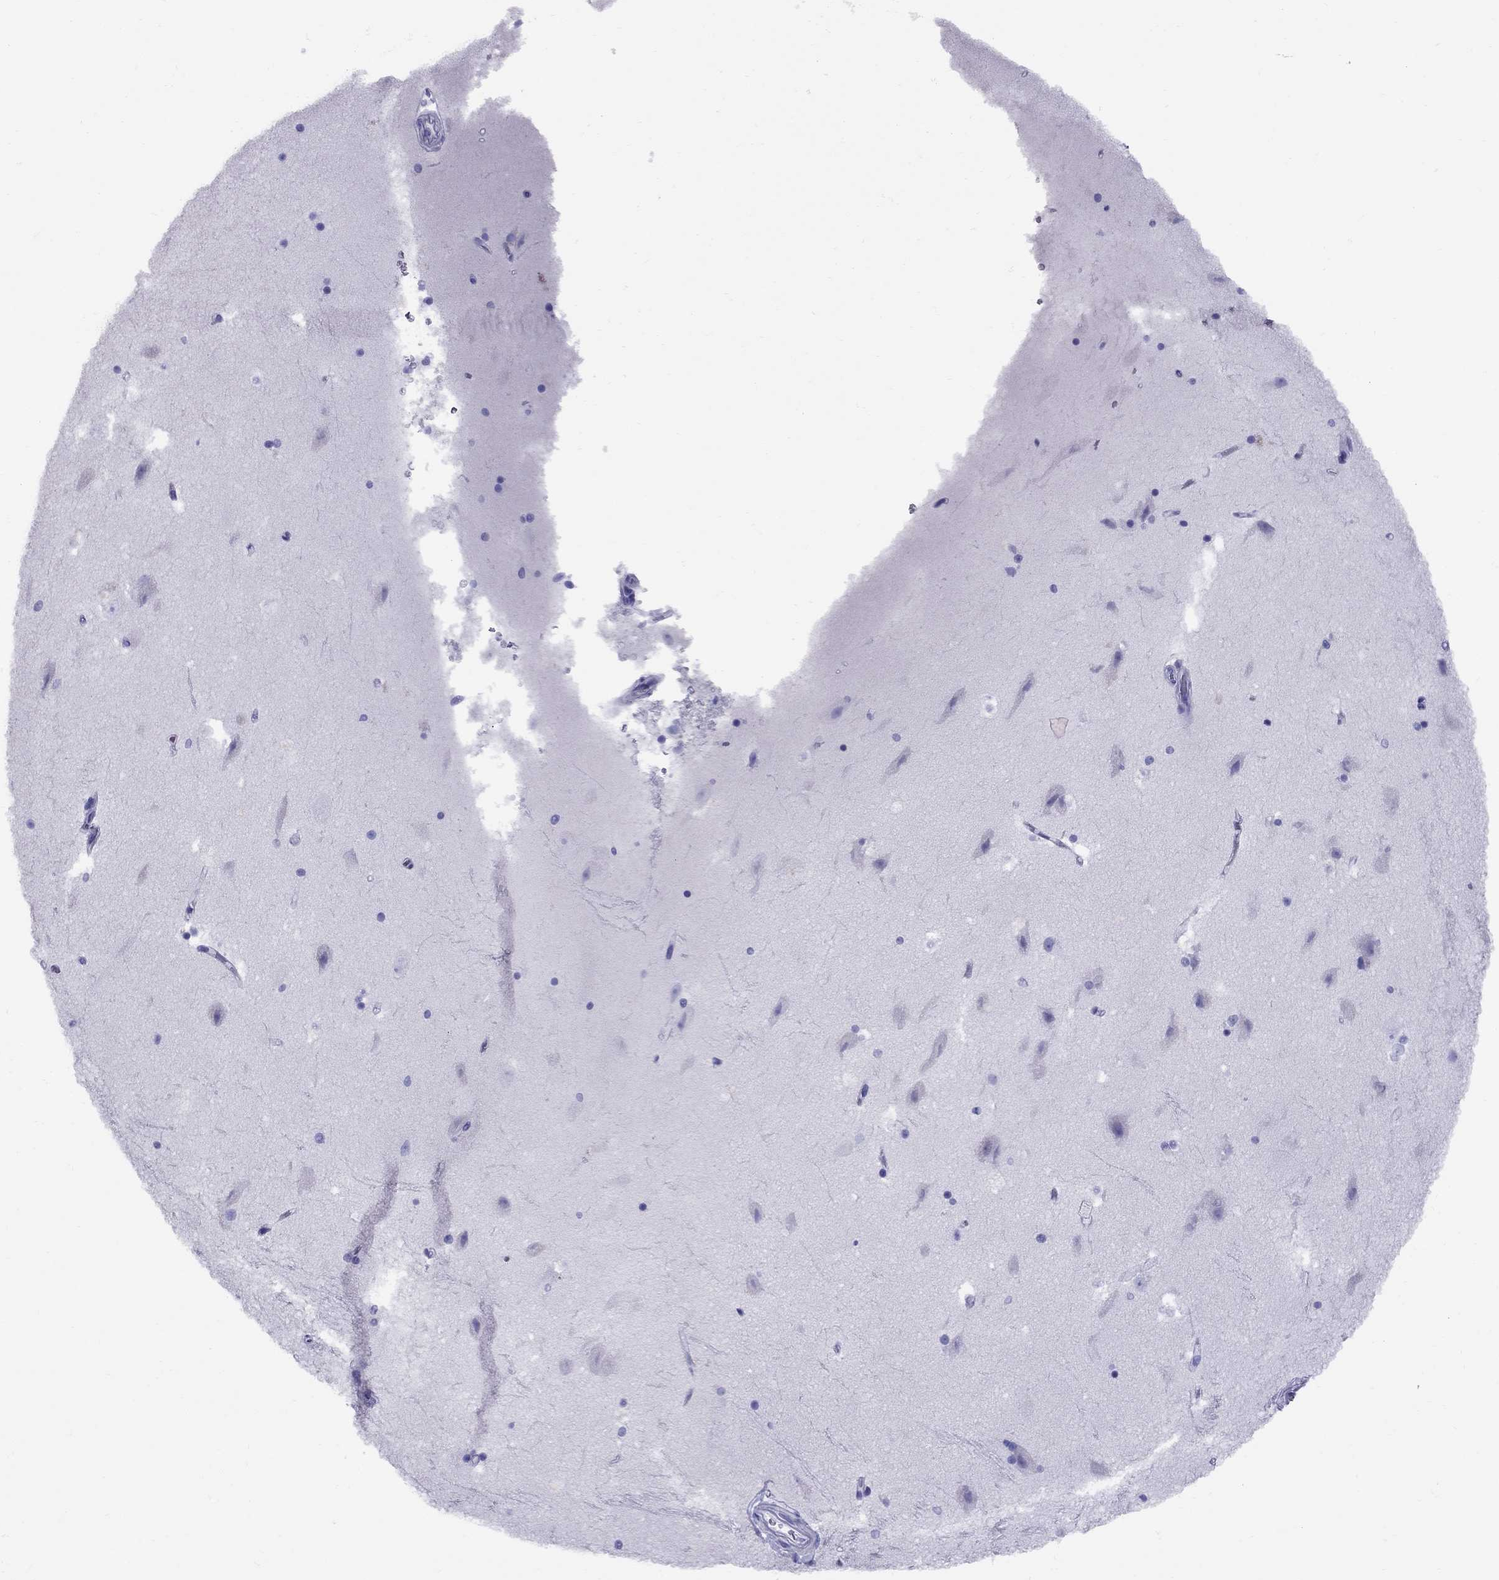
{"staining": {"intensity": "negative", "quantity": "none", "location": "none"}, "tissue": "hippocampus", "cell_type": "Glial cells", "image_type": "normal", "snomed": [{"axis": "morphology", "description": "Normal tissue, NOS"}, {"axis": "topography", "description": "Hippocampus"}], "caption": "Immunohistochemistry of normal hippocampus exhibits no expression in glial cells. (Stains: DAB (3,3'-diaminobenzidine) immunohistochemistry with hematoxylin counter stain, Microscopy: brightfield microscopy at high magnification).", "gene": "AVPR1B", "patient": {"sex": "male", "age": 51}}